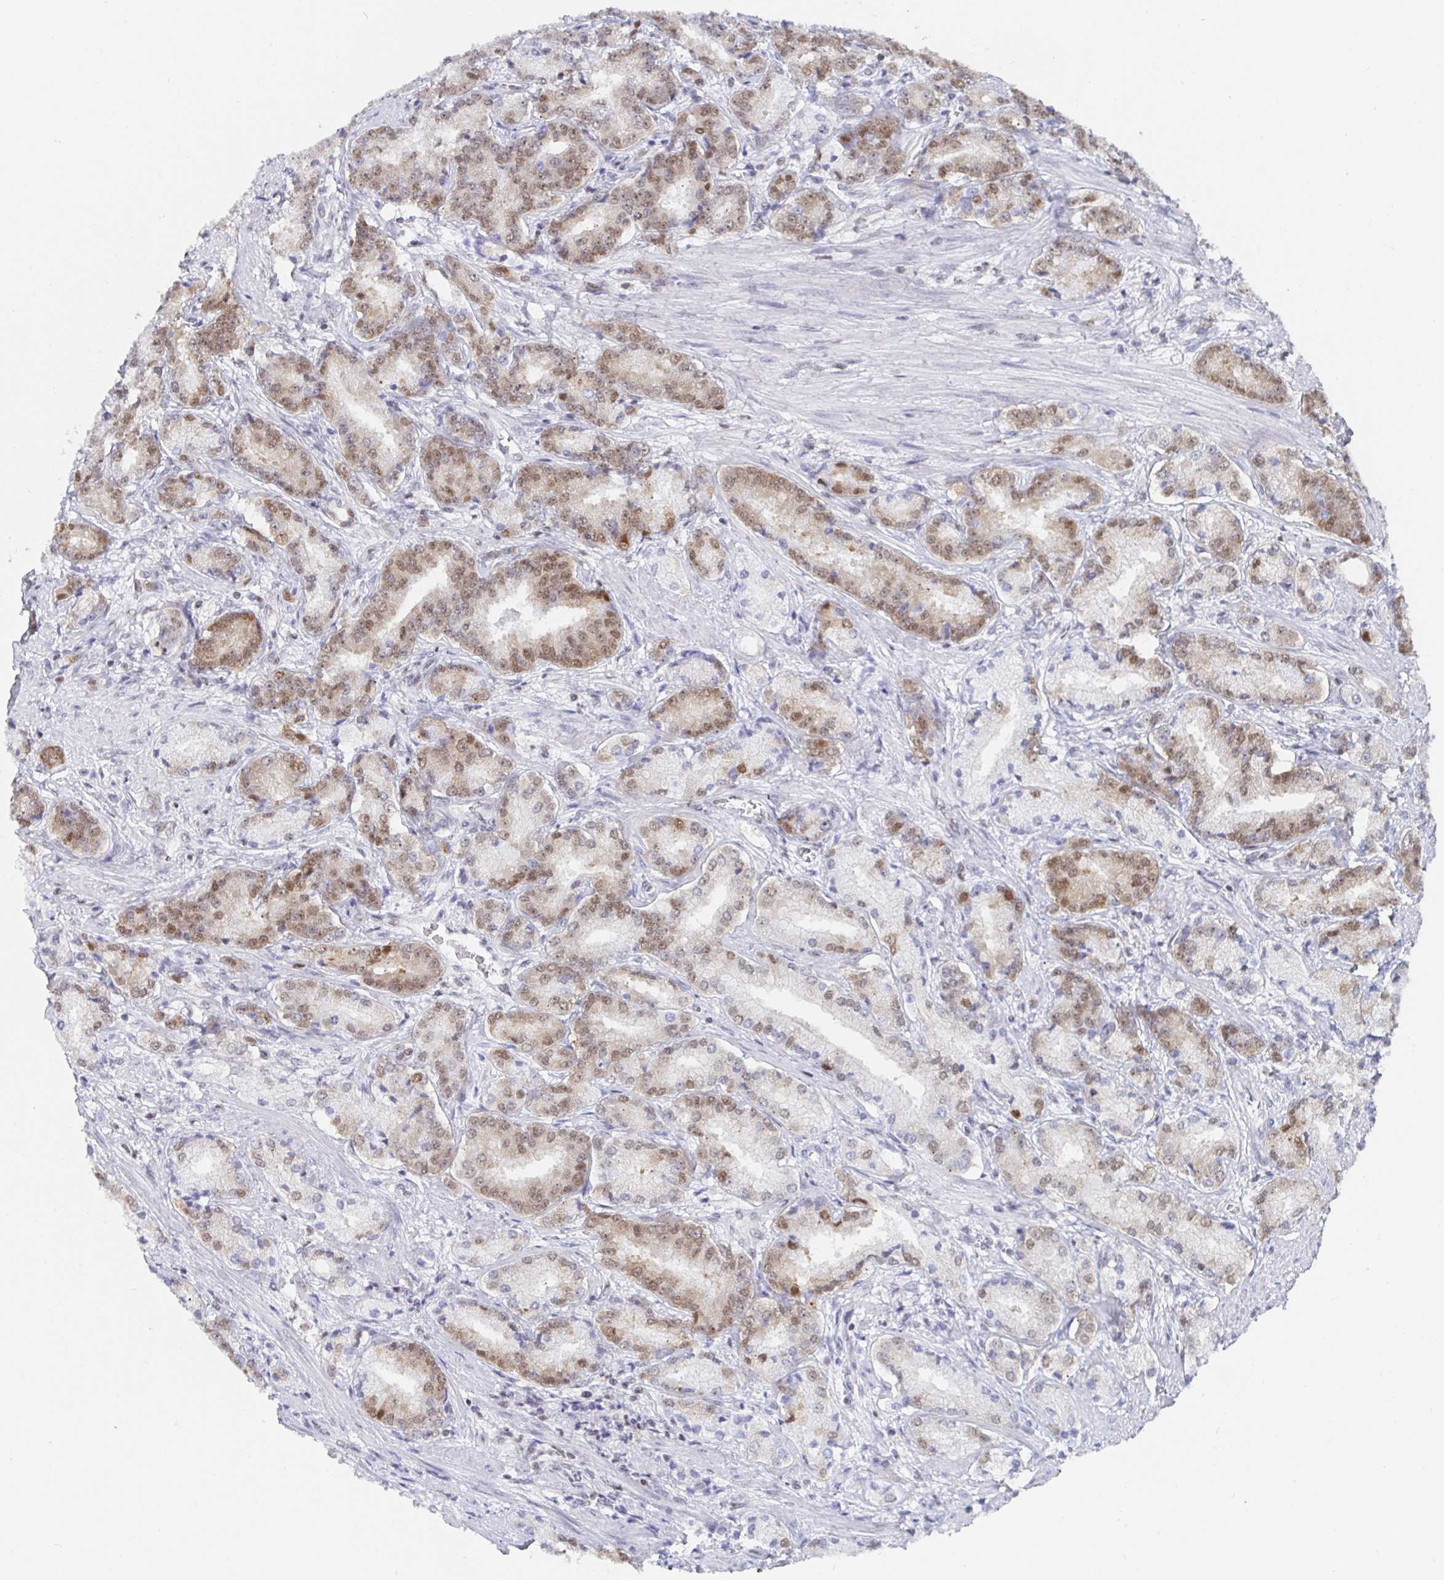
{"staining": {"intensity": "moderate", "quantity": ">75%", "location": "nuclear"}, "tissue": "prostate cancer", "cell_type": "Tumor cells", "image_type": "cancer", "snomed": [{"axis": "morphology", "description": "Adenocarcinoma, High grade"}, {"axis": "topography", "description": "Prostate and seminal vesicle, NOS"}], "caption": "Protein positivity by IHC shows moderate nuclear expression in about >75% of tumor cells in prostate high-grade adenocarcinoma. (DAB = brown stain, brightfield microscopy at high magnification).", "gene": "EWSR1", "patient": {"sex": "male", "age": 61}}